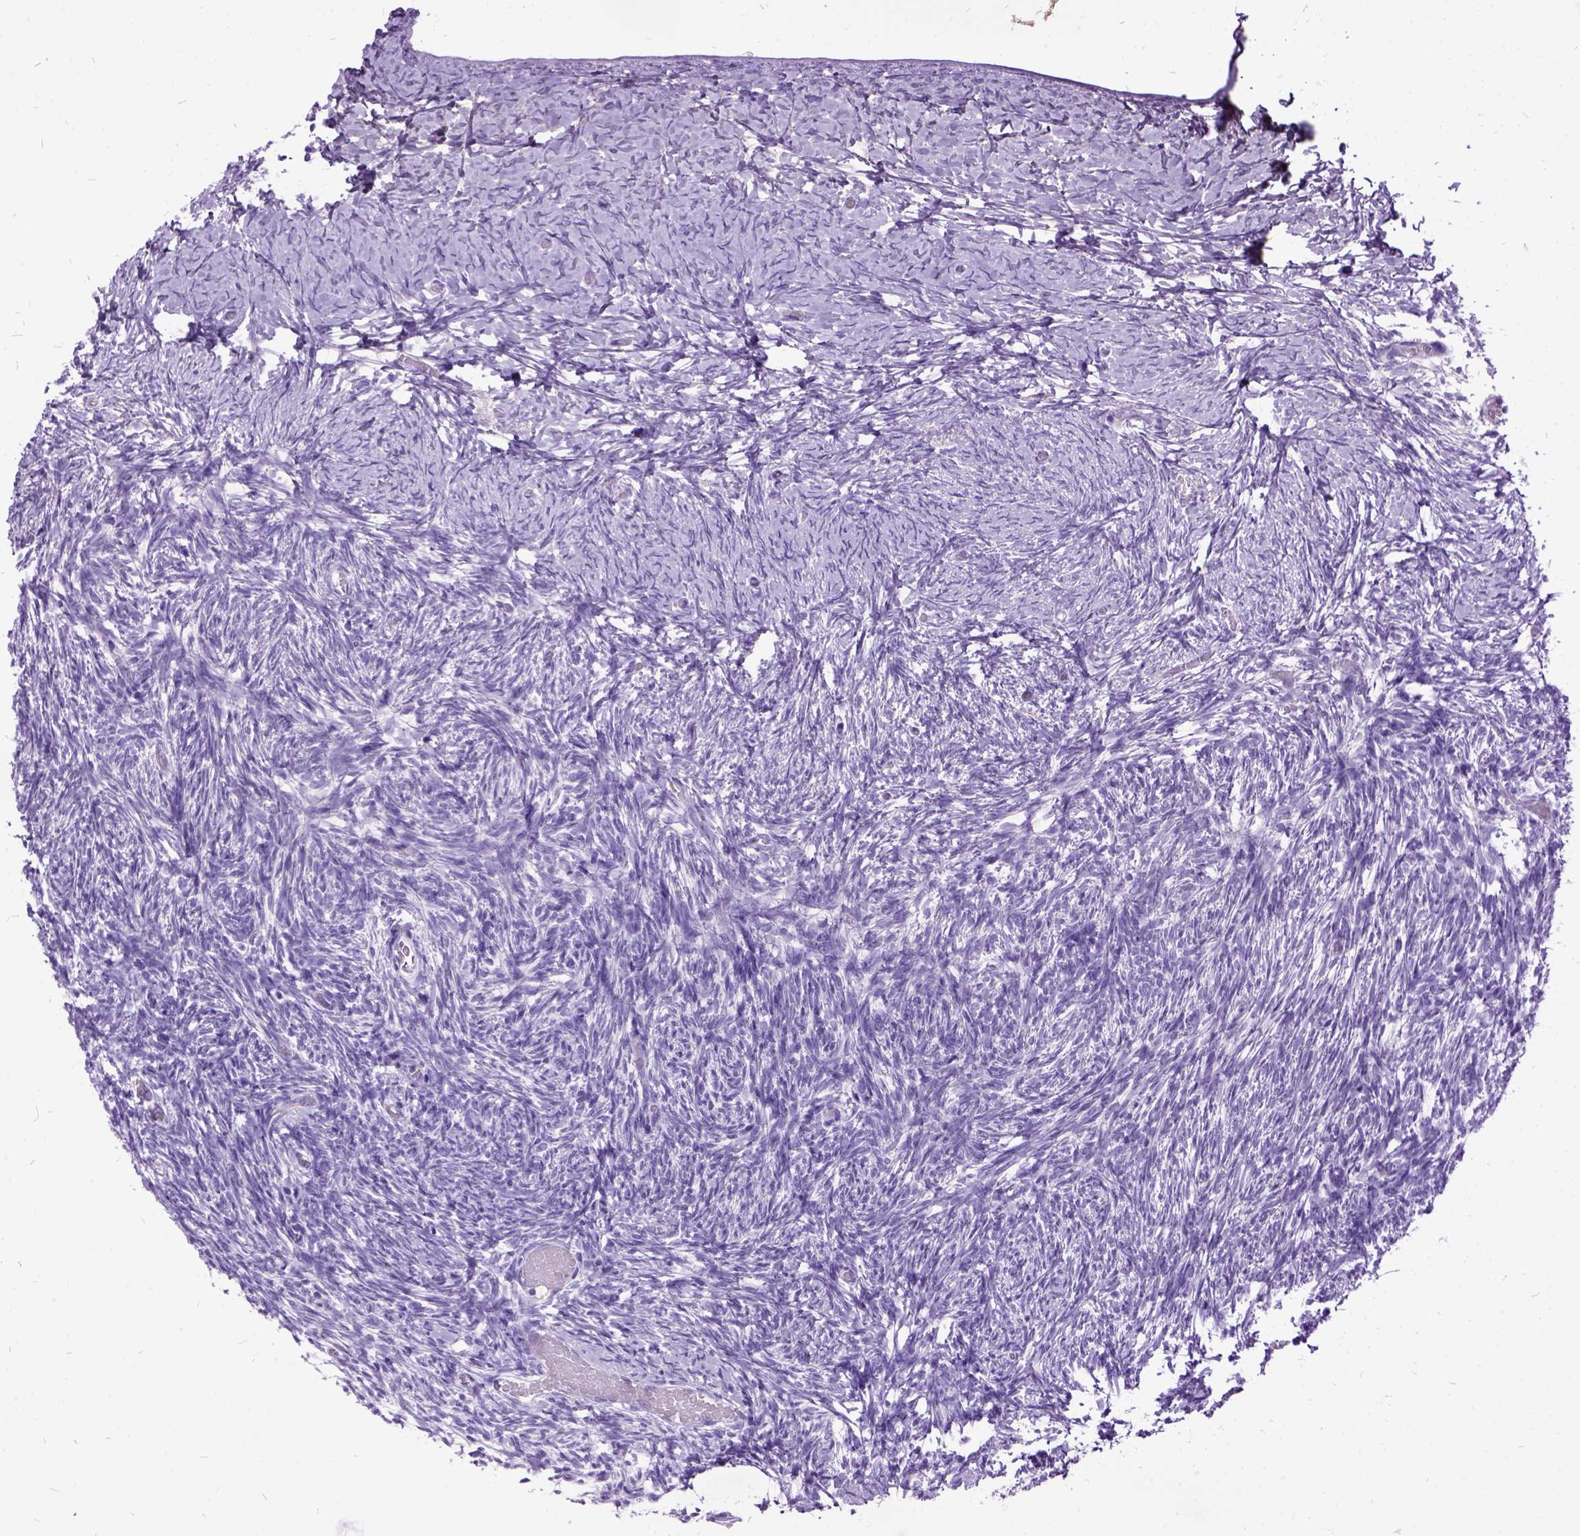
{"staining": {"intensity": "negative", "quantity": "none", "location": "none"}, "tissue": "ovary", "cell_type": "Ovarian stroma cells", "image_type": "normal", "snomed": [{"axis": "morphology", "description": "Normal tissue, NOS"}, {"axis": "topography", "description": "Ovary"}], "caption": "A micrograph of human ovary is negative for staining in ovarian stroma cells. (DAB (3,3'-diaminobenzidine) immunohistochemistry (IHC) with hematoxylin counter stain).", "gene": "MME", "patient": {"sex": "female", "age": 39}}